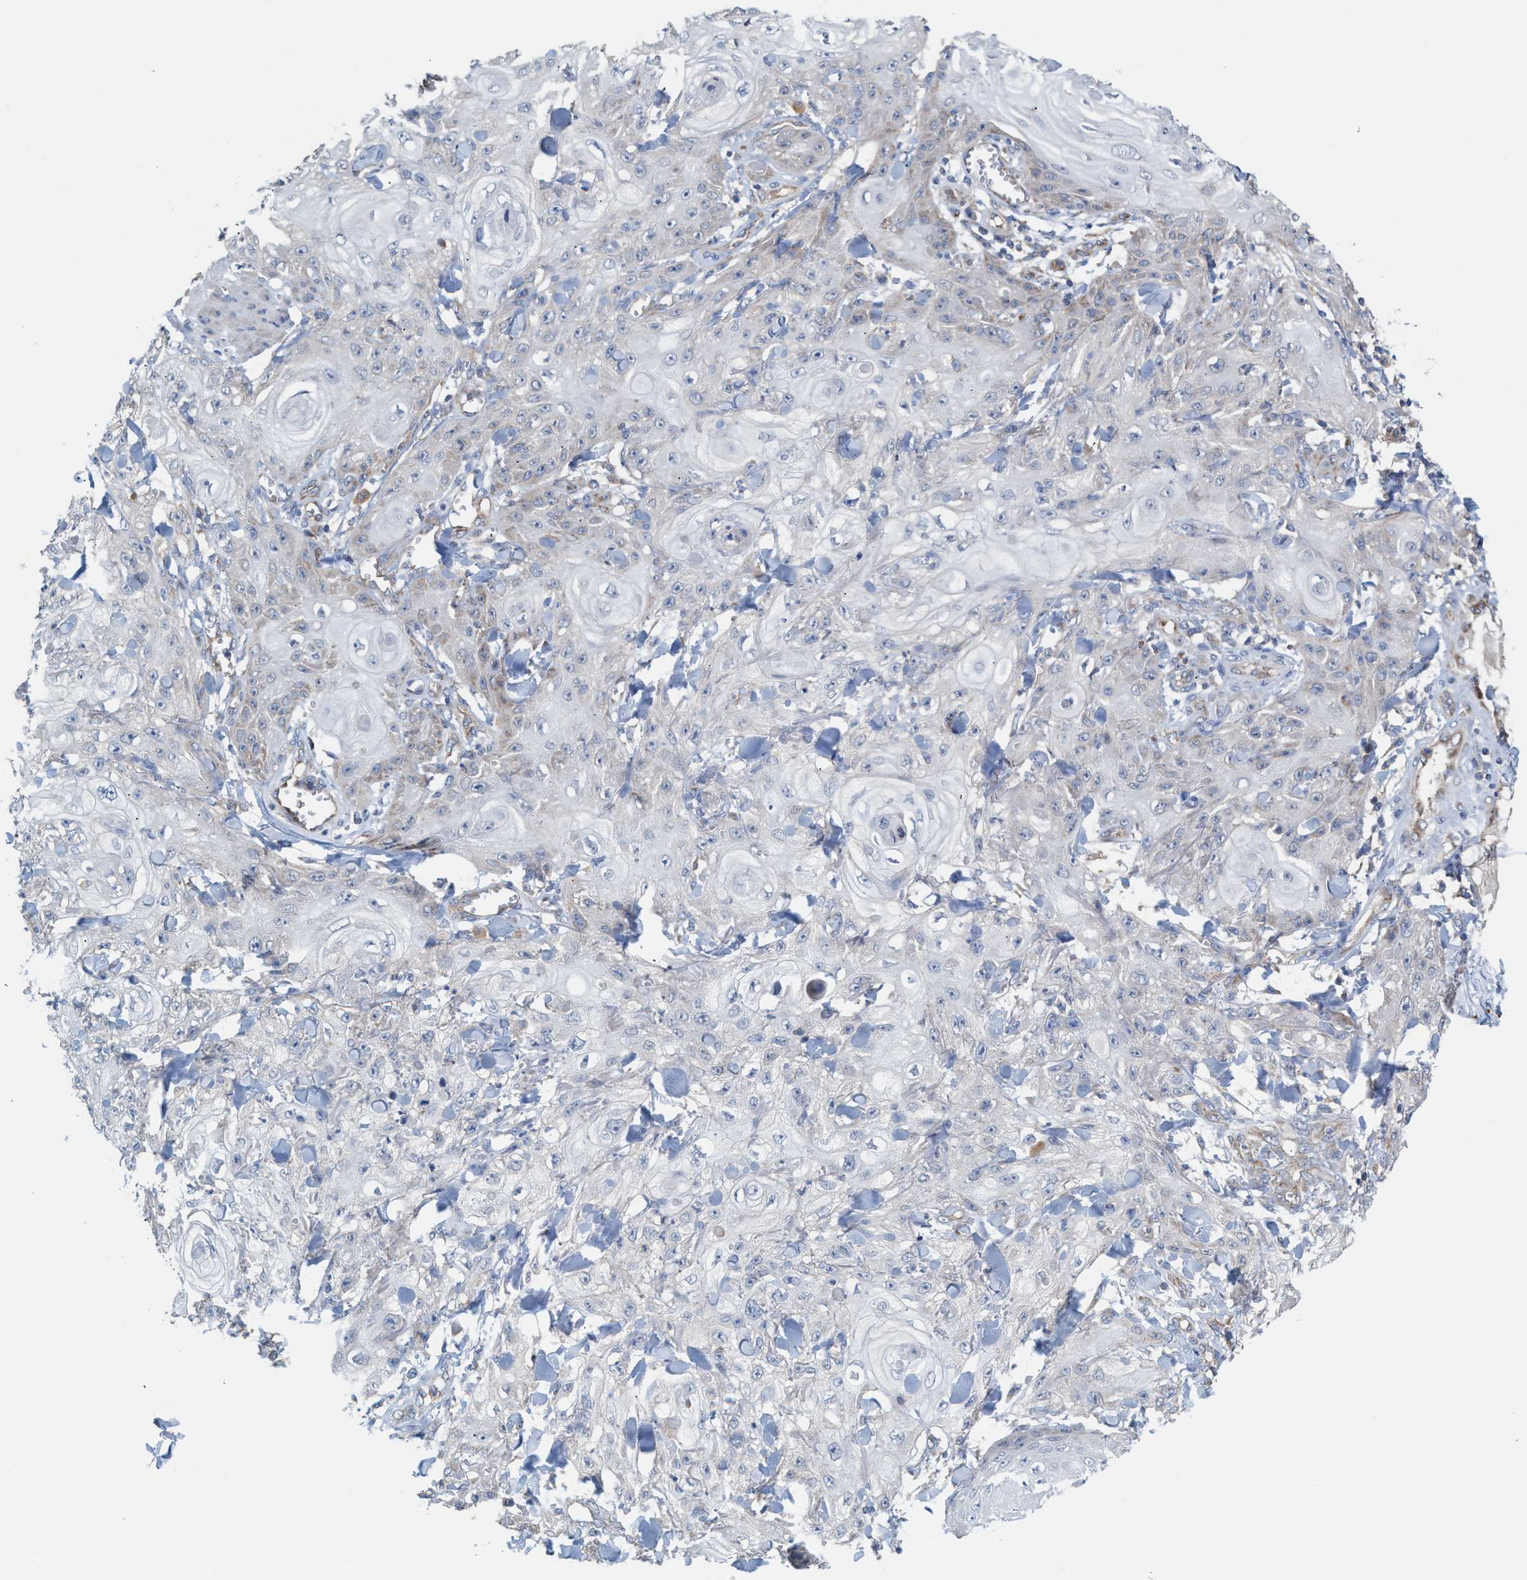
{"staining": {"intensity": "negative", "quantity": "none", "location": "none"}, "tissue": "skin cancer", "cell_type": "Tumor cells", "image_type": "cancer", "snomed": [{"axis": "morphology", "description": "Squamous cell carcinoma, NOS"}, {"axis": "topography", "description": "Skin"}], "caption": "High power microscopy micrograph of an immunohistochemistry (IHC) histopathology image of skin cancer, revealing no significant positivity in tumor cells.", "gene": "MRM1", "patient": {"sex": "male", "age": 74}}